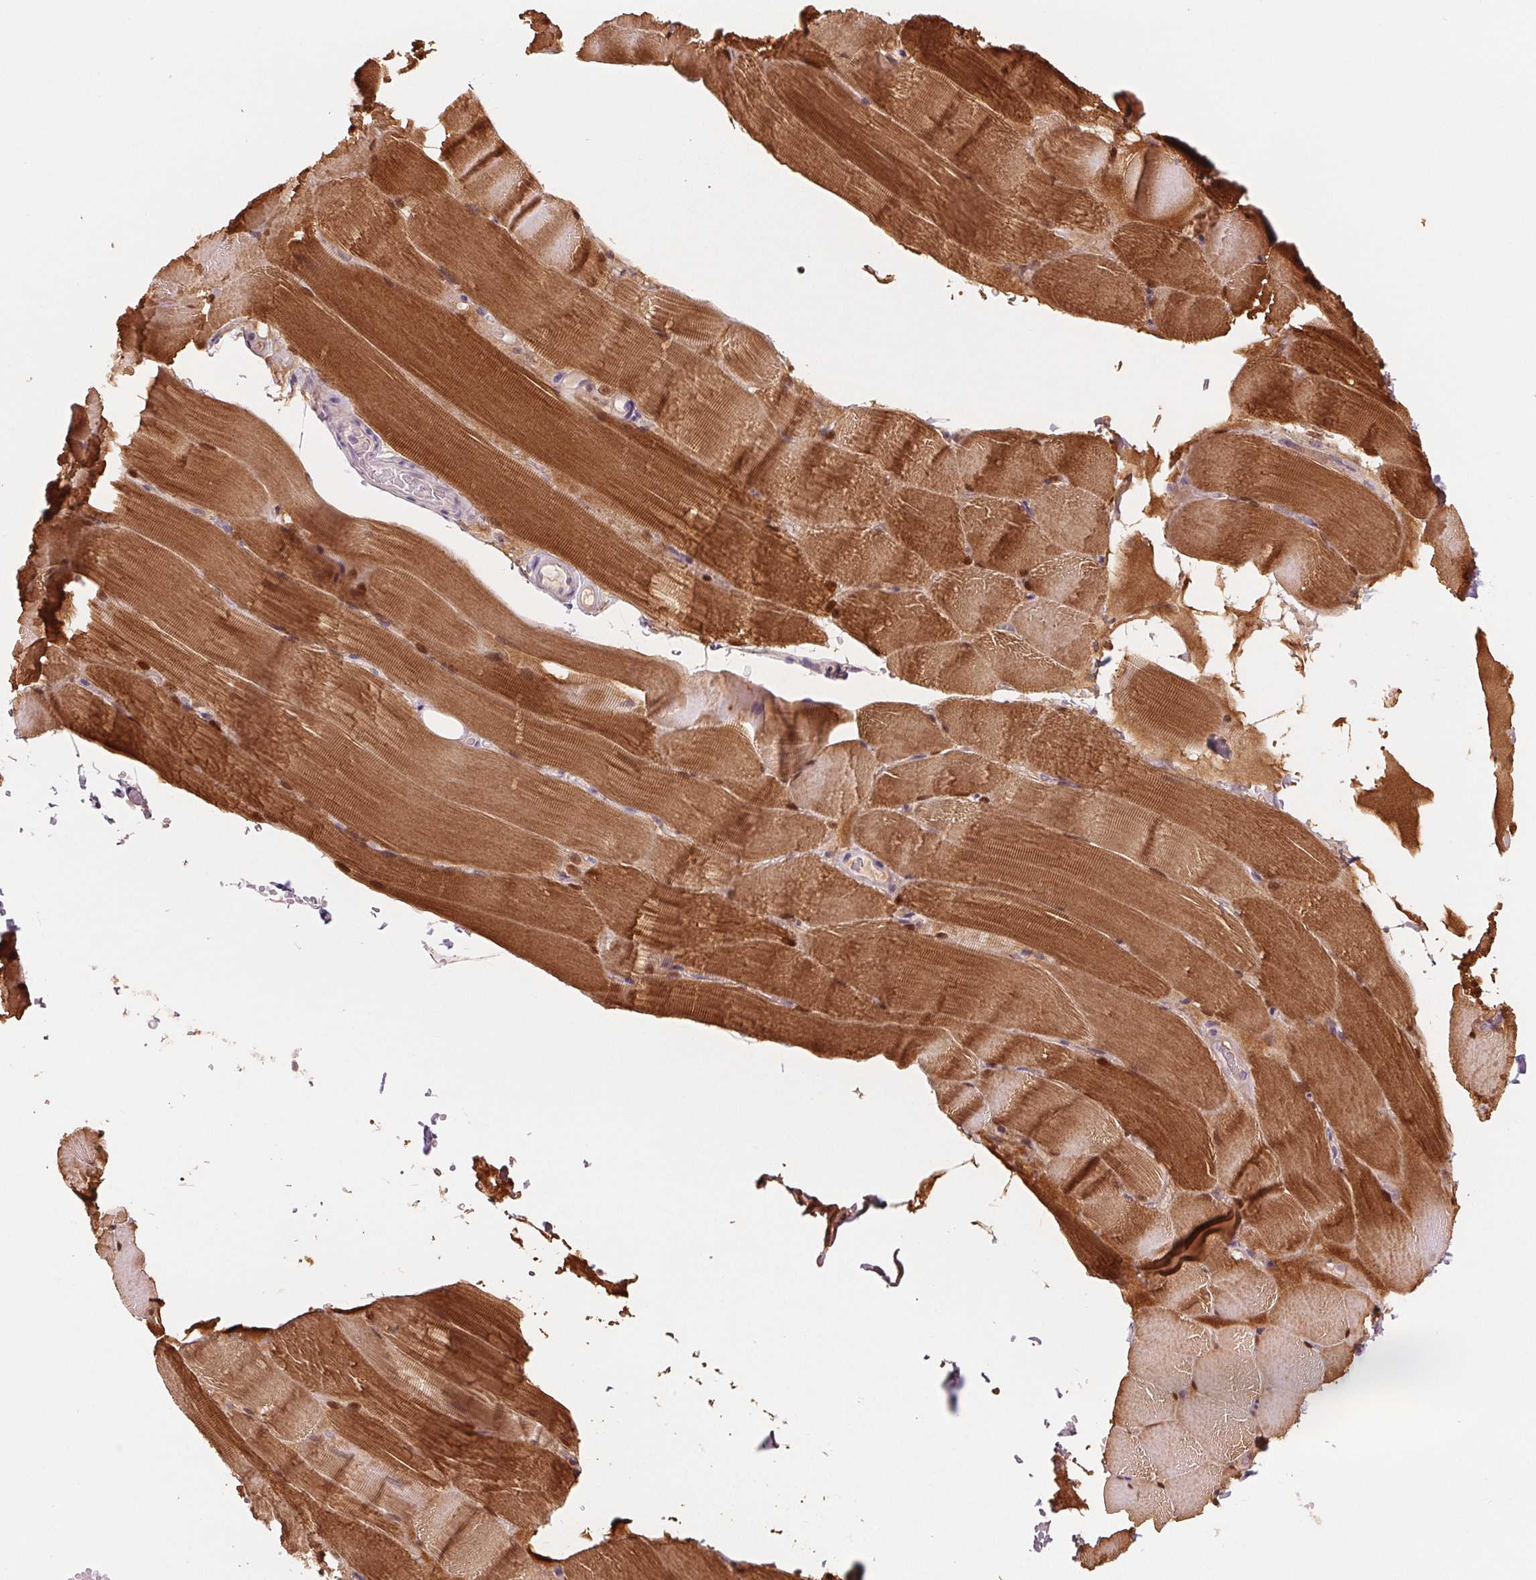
{"staining": {"intensity": "strong", "quantity": "25%-75%", "location": "cytoplasmic/membranous"}, "tissue": "skeletal muscle", "cell_type": "Myocytes", "image_type": "normal", "snomed": [{"axis": "morphology", "description": "Normal tissue, NOS"}, {"axis": "topography", "description": "Skeletal muscle"}], "caption": "Protein analysis of unremarkable skeletal muscle shows strong cytoplasmic/membranous positivity in approximately 25%-75% of myocytes. (brown staining indicates protein expression, while blue staining denotes nuclei).", "gene": "CCDC168", "patient": {"sex": "female", "age": 37}}